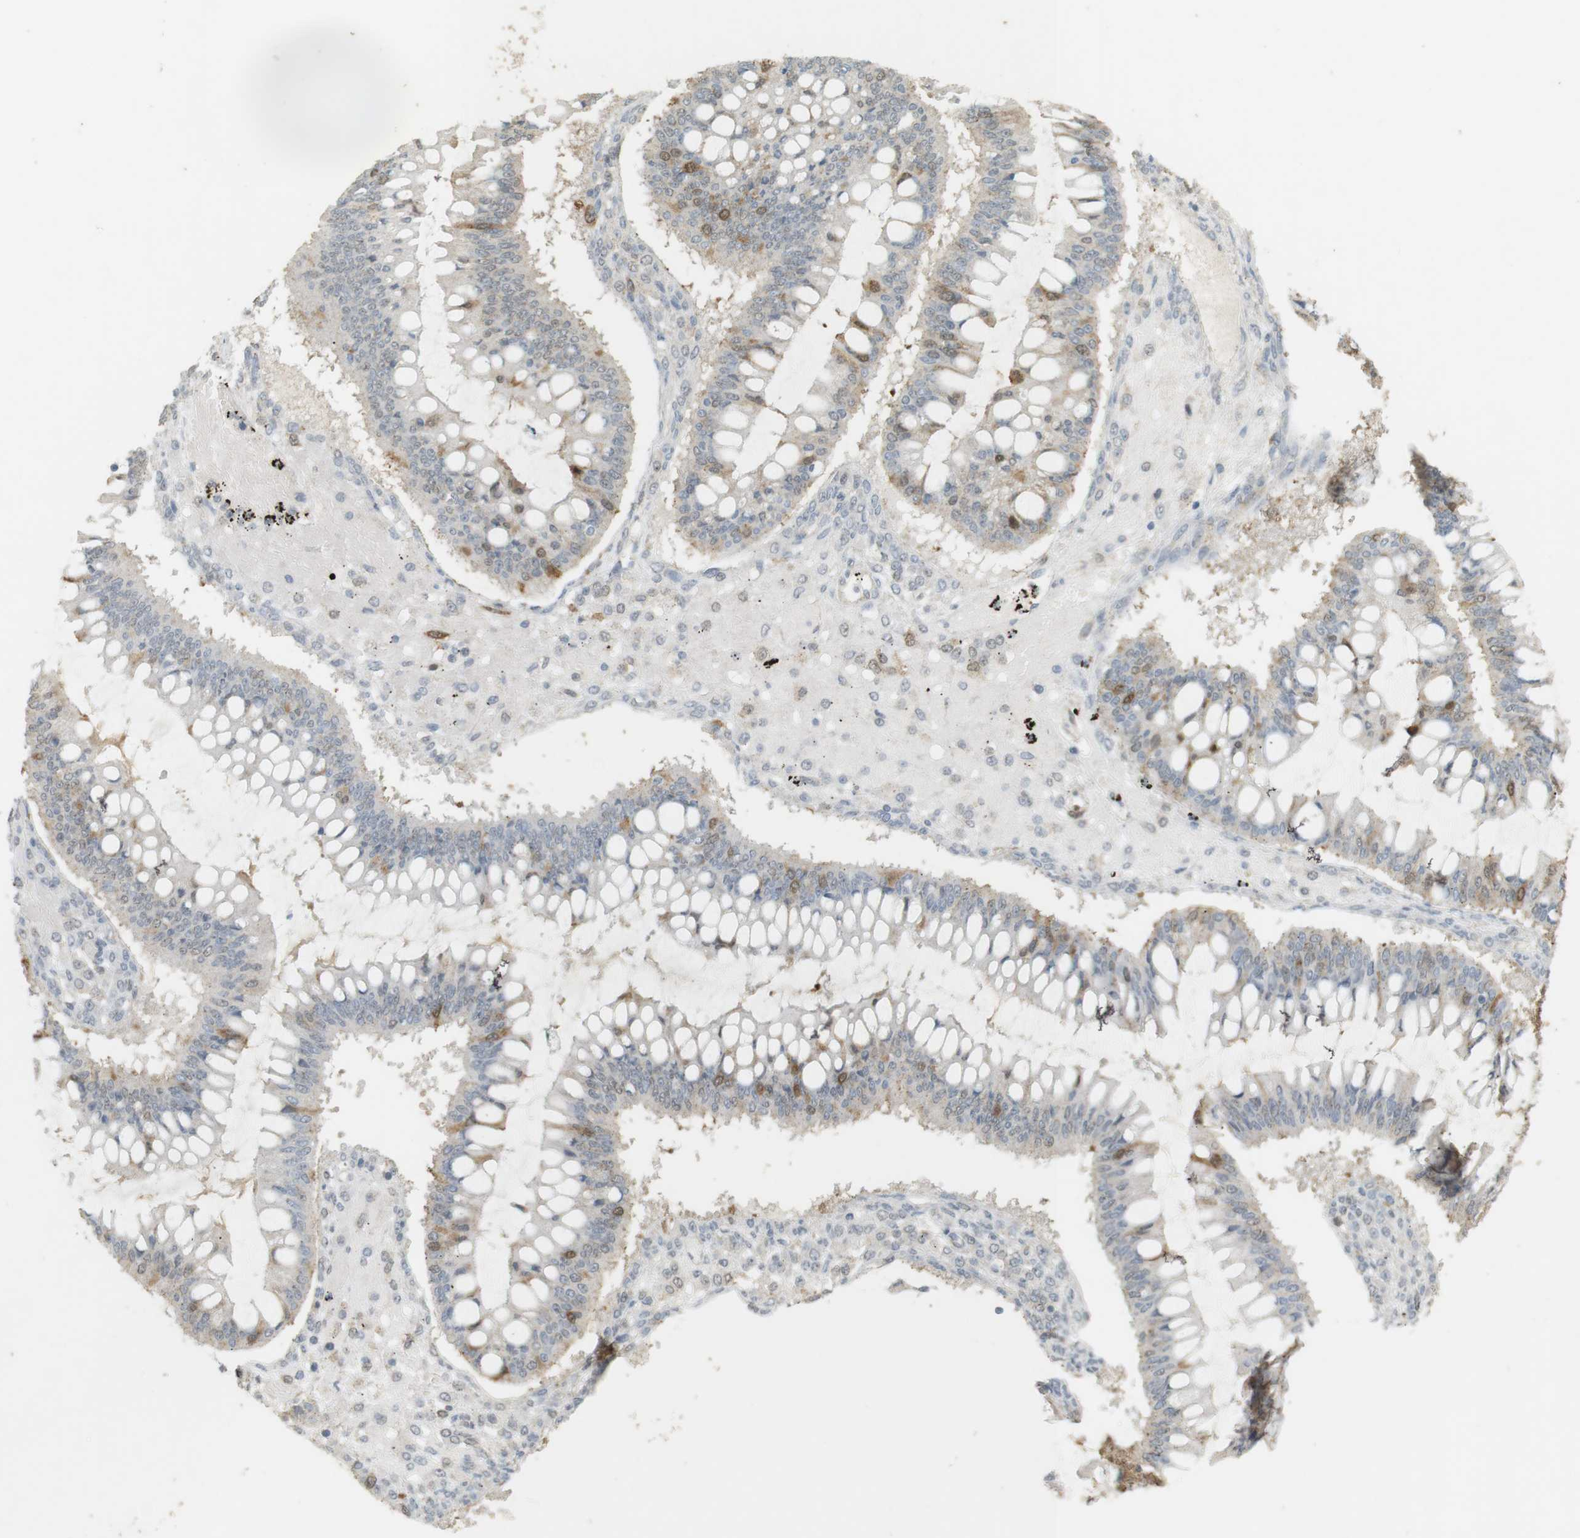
{"staining": {"intensity": "moderate", "quantity": "<25%", "location": "cytoplasmic/membranous"}, "tissue": "ovarian cancer", "cell_type": "Tumor cells", "image_type": "cancer", "snomed": [{"axis": "morphology", "description": "Cystadenocarcinoma, mucinous, NOS"}, {"axis": "topography", "description": "Ovary"}], "caption": "This image exhibits immunohistochemistry (IHC) staining of human ovarian cancer, with low moderate cytoplasmic/membranous expression in approximately <25% of tumor cells.", "gene": "TTK", "patient": {"sex": "female", "age": 73}}